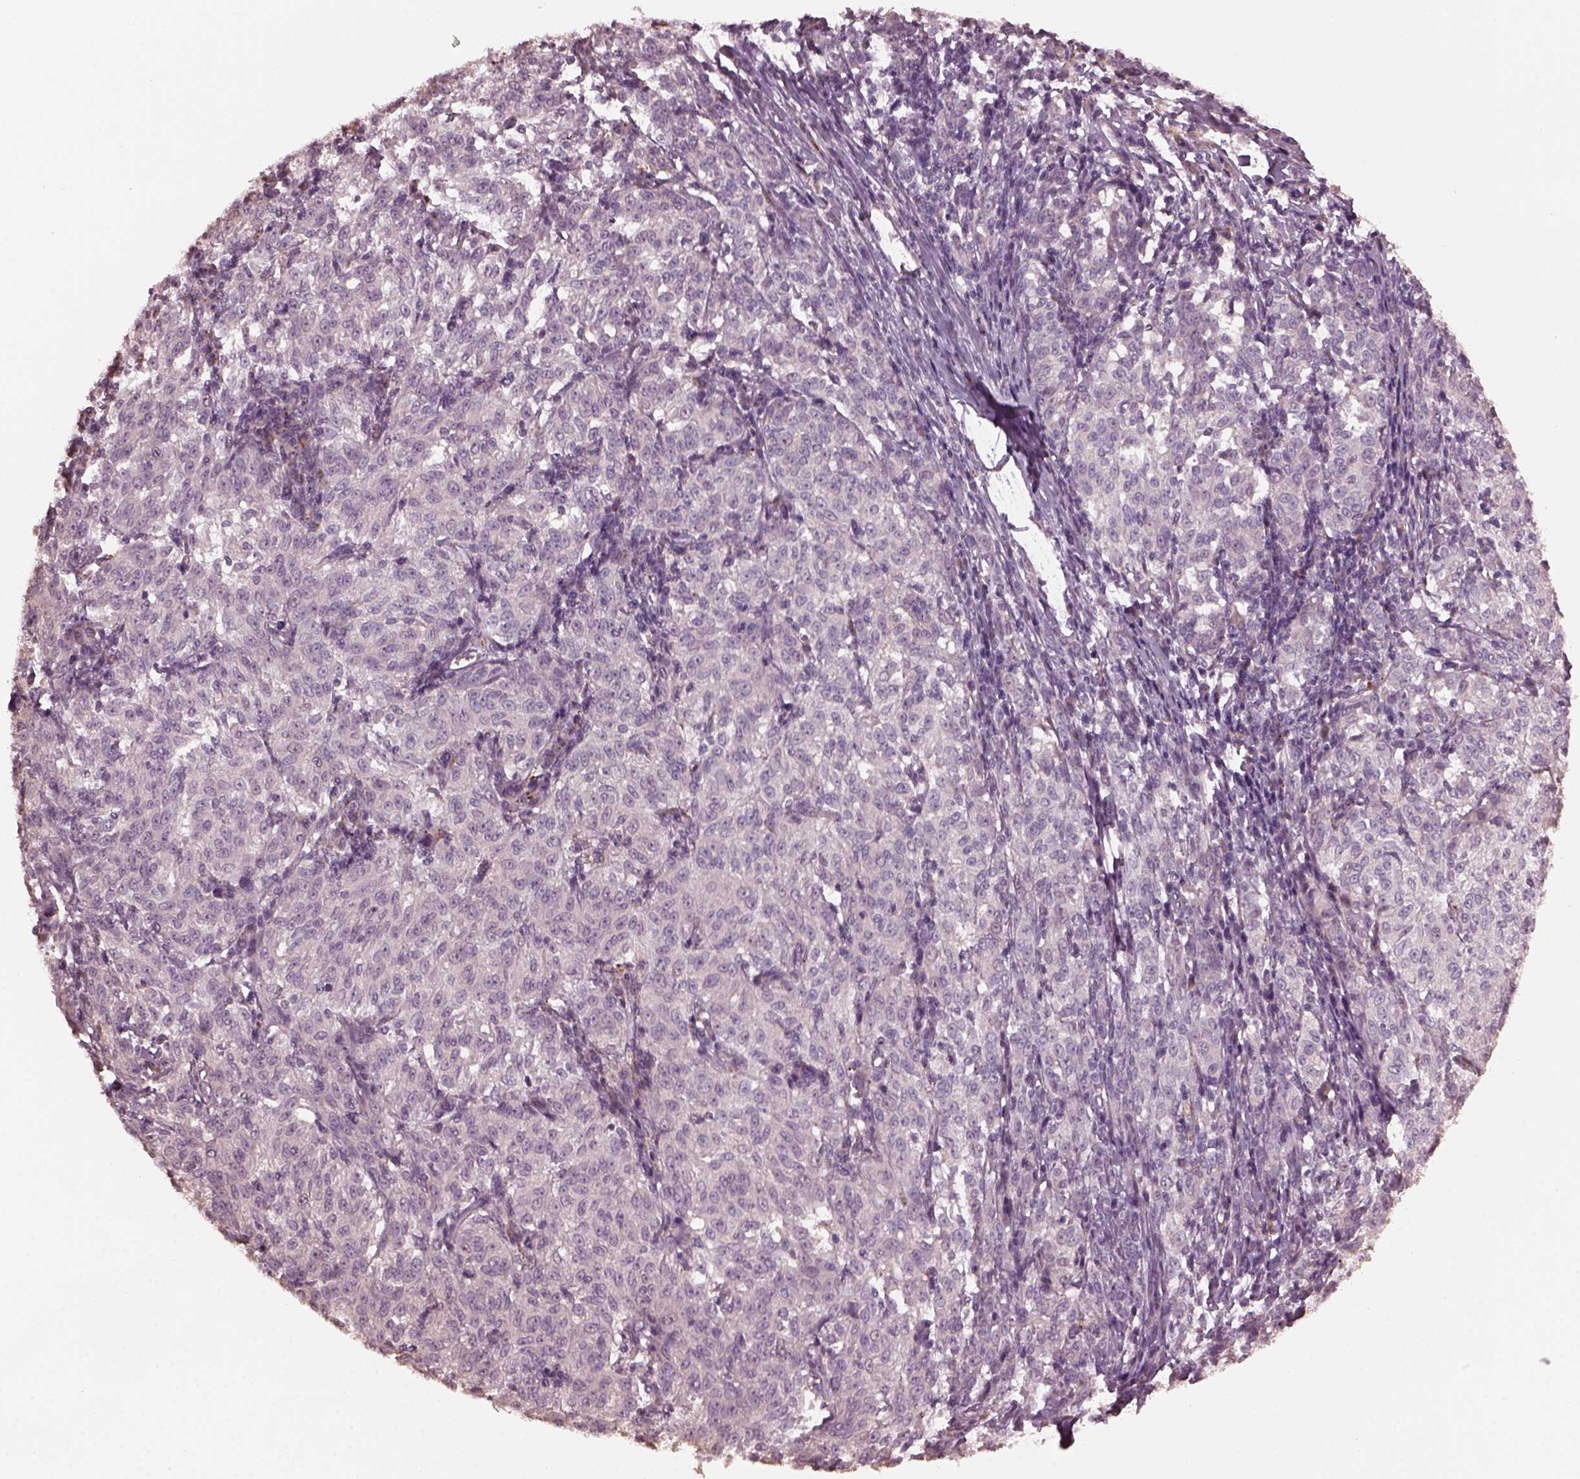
{"staining": {"intensity": "negative", "quantity": "none", "location": "none"}, "tissue": "melanoma", "cell_type": "Tumor cells", "image_type": "cancer", "snomed": [{"axis": "morphology", "description": "Malignant melanoma, NOS"}, {"axis": "topography", "description": "Skin"}], "caption": "Histopathology image shows no significant protein positivity in tumor cells of malignant melanoma.", "gene": "RUFY3", "patient": {"sex": "female", "age": 72}}